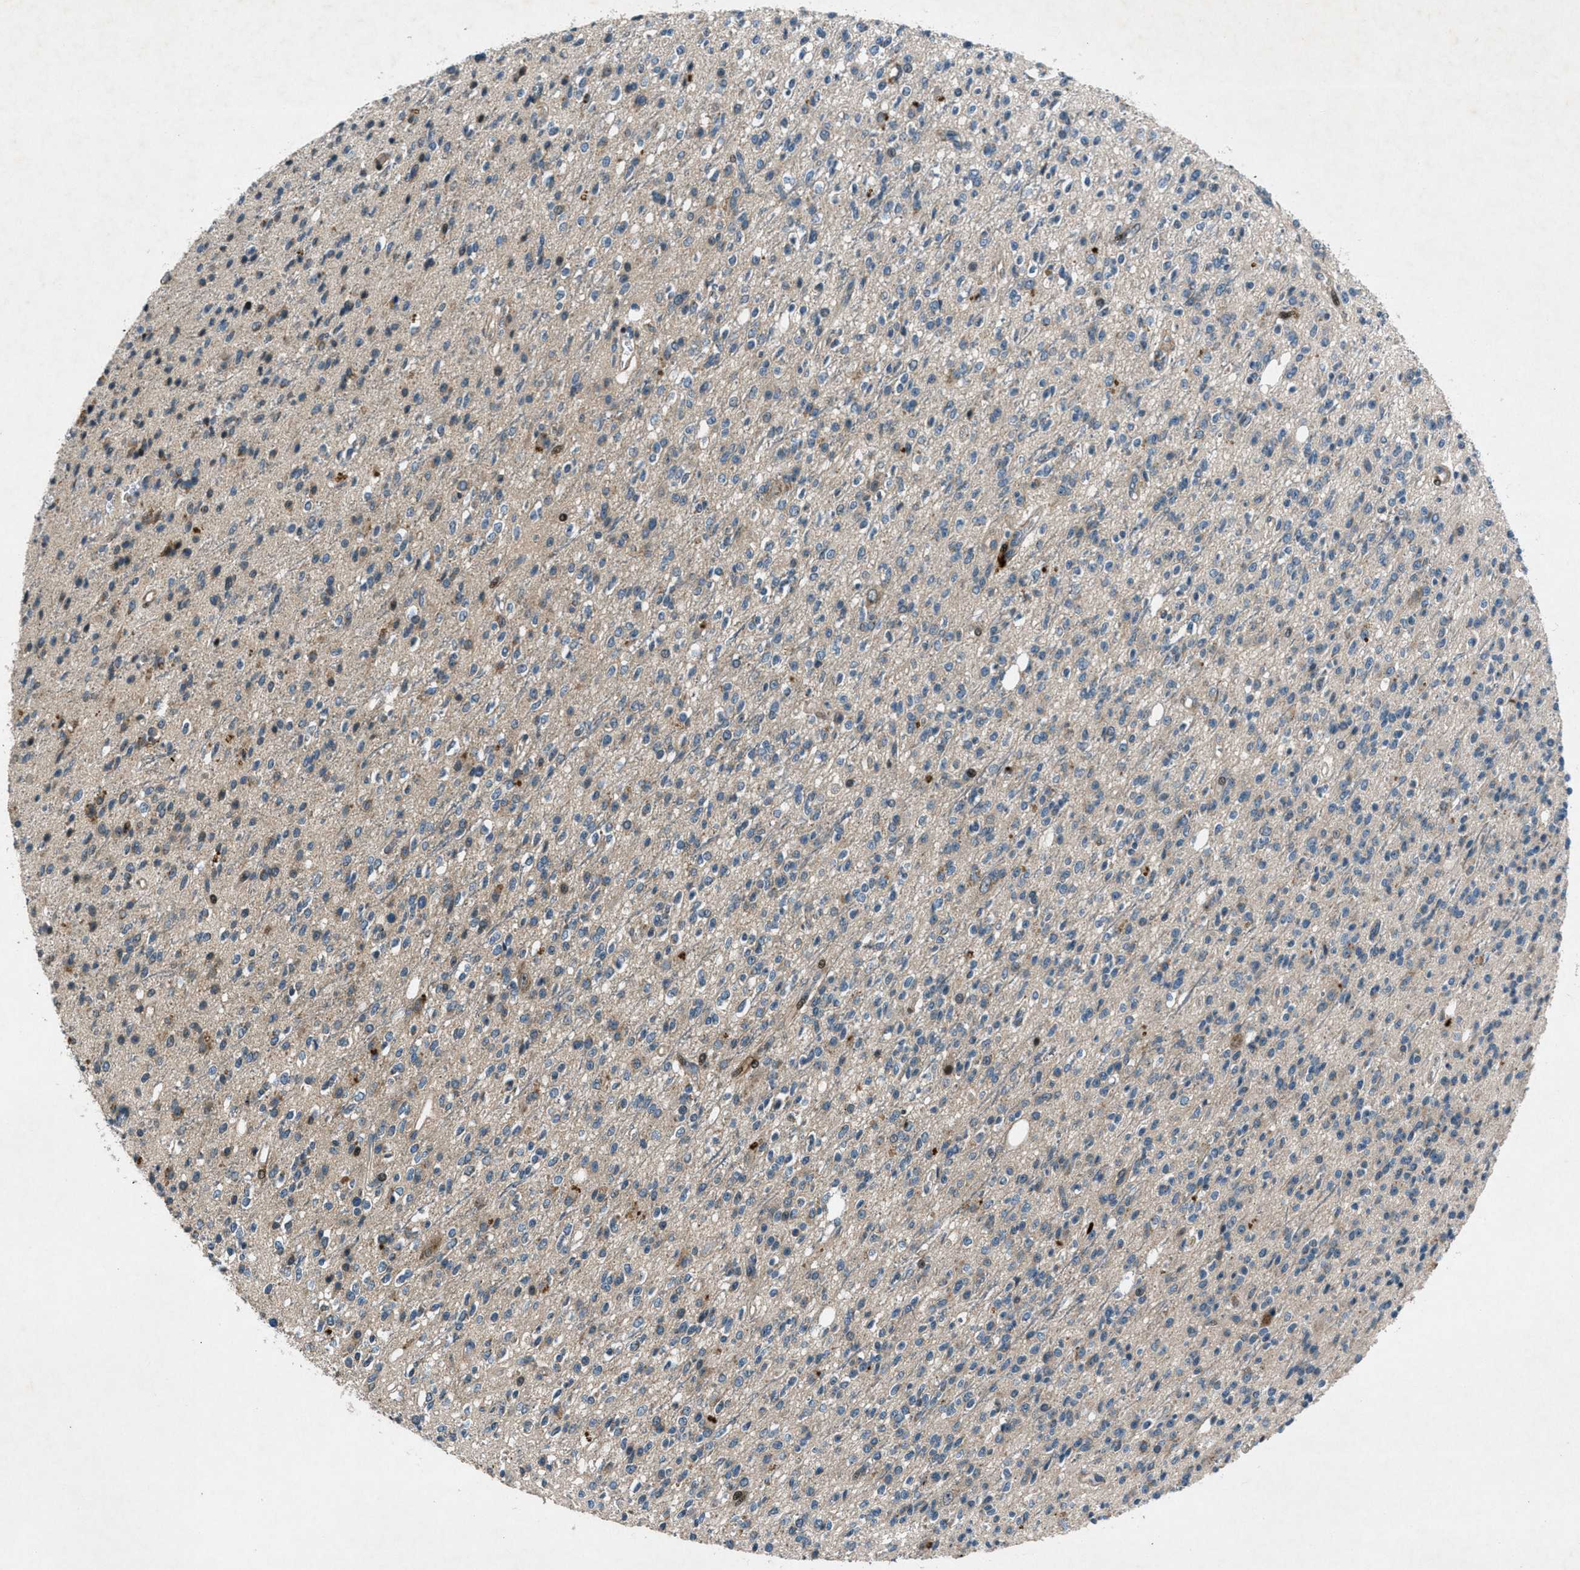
{"staining": {"intensity": "weak", "quantity": "<25%", "location": "cytoplasmic/membranous"}, "tissue": "glioma", "cell_type": "Tumor cells", "image_type": "cancer", "snomed": [{"axis": "morphology", "description": "Glioma, malignant, High grade"}, {"axis": "topography", "description": "Brain"}], "caption": "This is a micrograph of IHC staining of glioma, which shows no staining in tumor cells. (Brightfield microscopy of DAB (3,3'-diaminobenzidine) immunohistochemistry at high magnification).", "gene": "CLEC2D", "patient": {"sex": "male", "age": 34}}